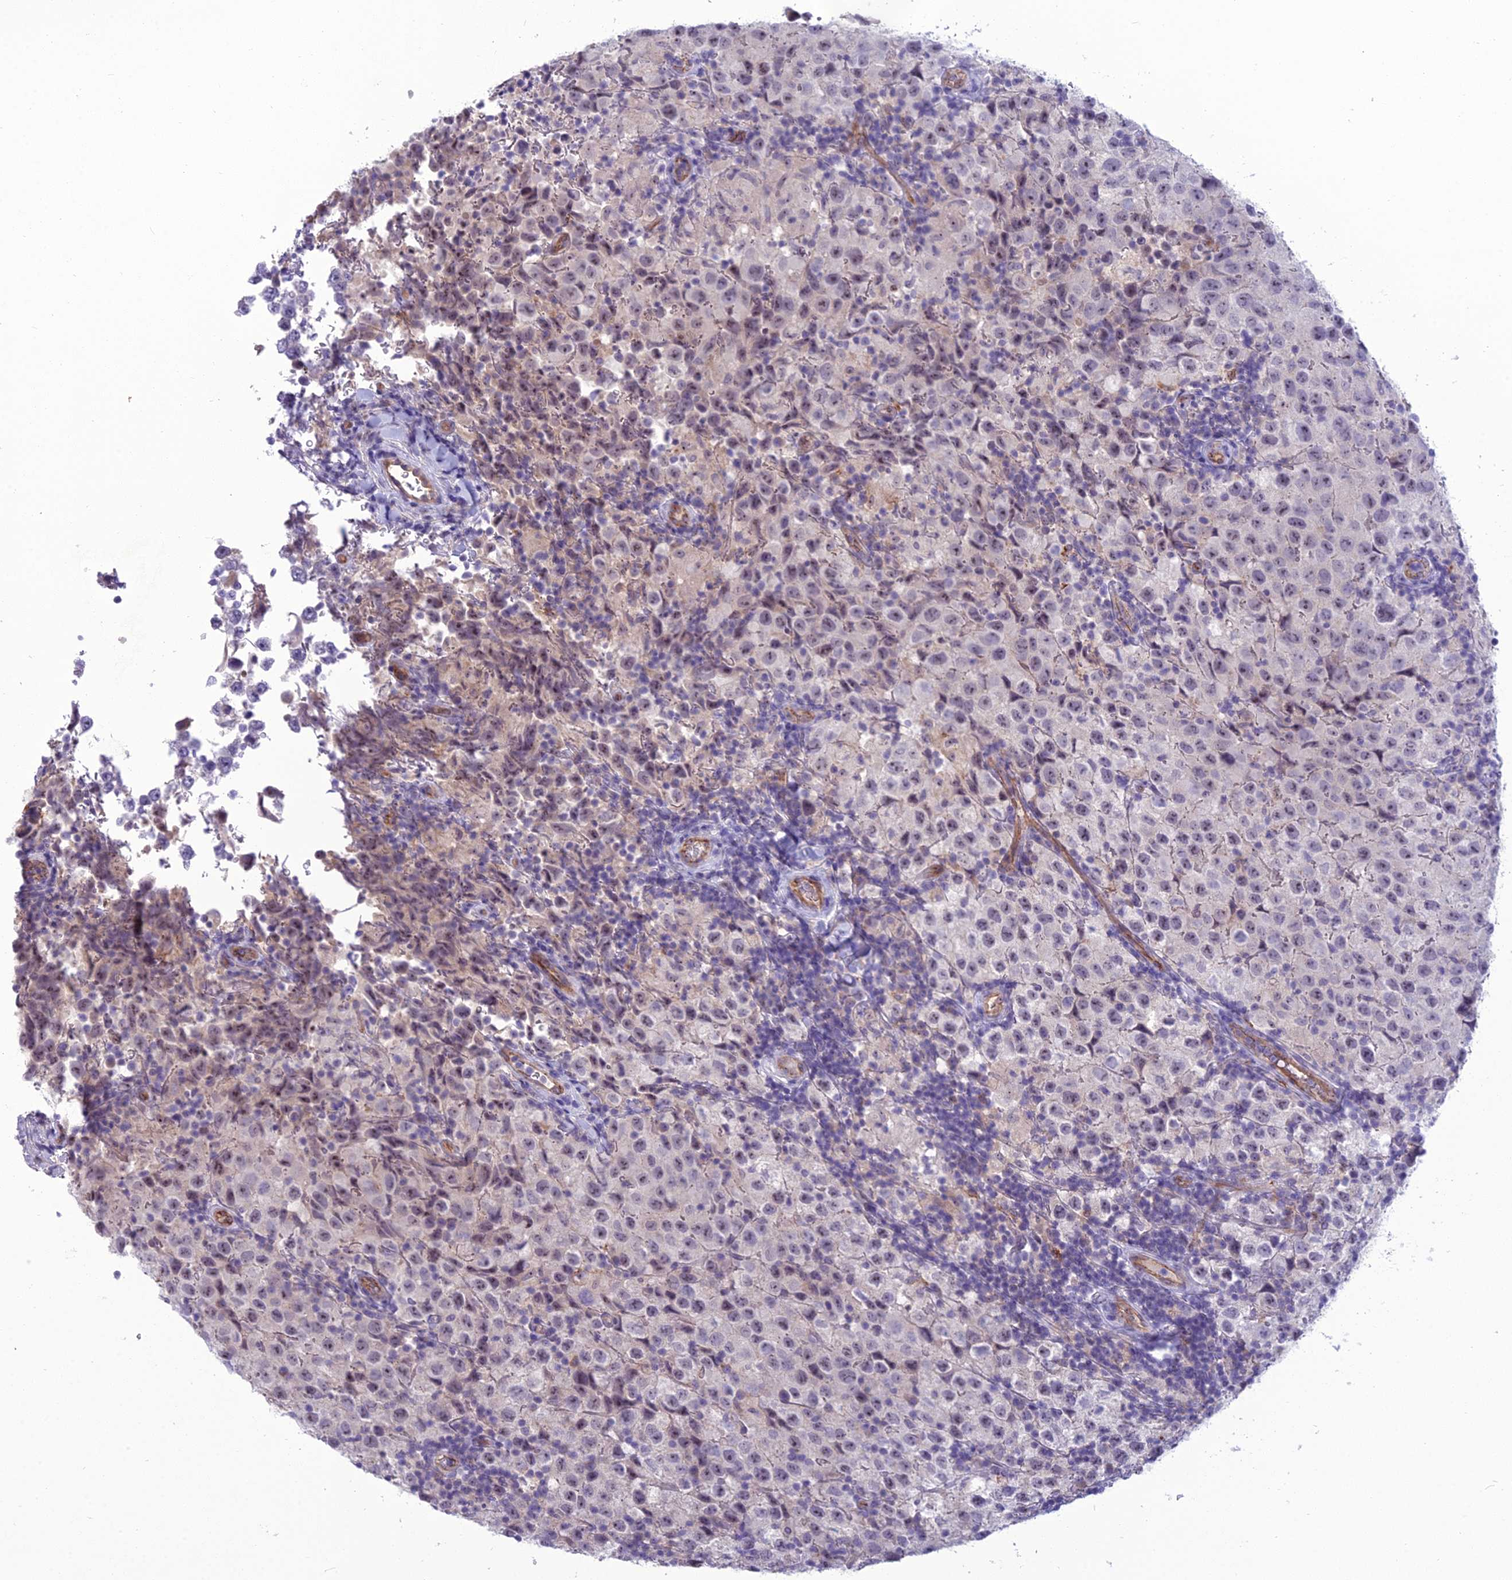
{"staining": {"intensity": "negative", "quantity": "none", "location": "none"}, "tissue": "testis cancer", "cell_type": "Tumor cells", "image_type": "cancer", "snomed": [{"axis": "morphology", "description": "Seminoma, NOS"}, {"axis": "morphology", "description": "Carcinoma, Embryonal, NOS"}, {"axis": "topography", "description": "Testis"}], "caption": "Tumor cells show no significant expression in testis cancer.", "gene": "BBS7", "patient": {"sex": "male", "age": 41}}